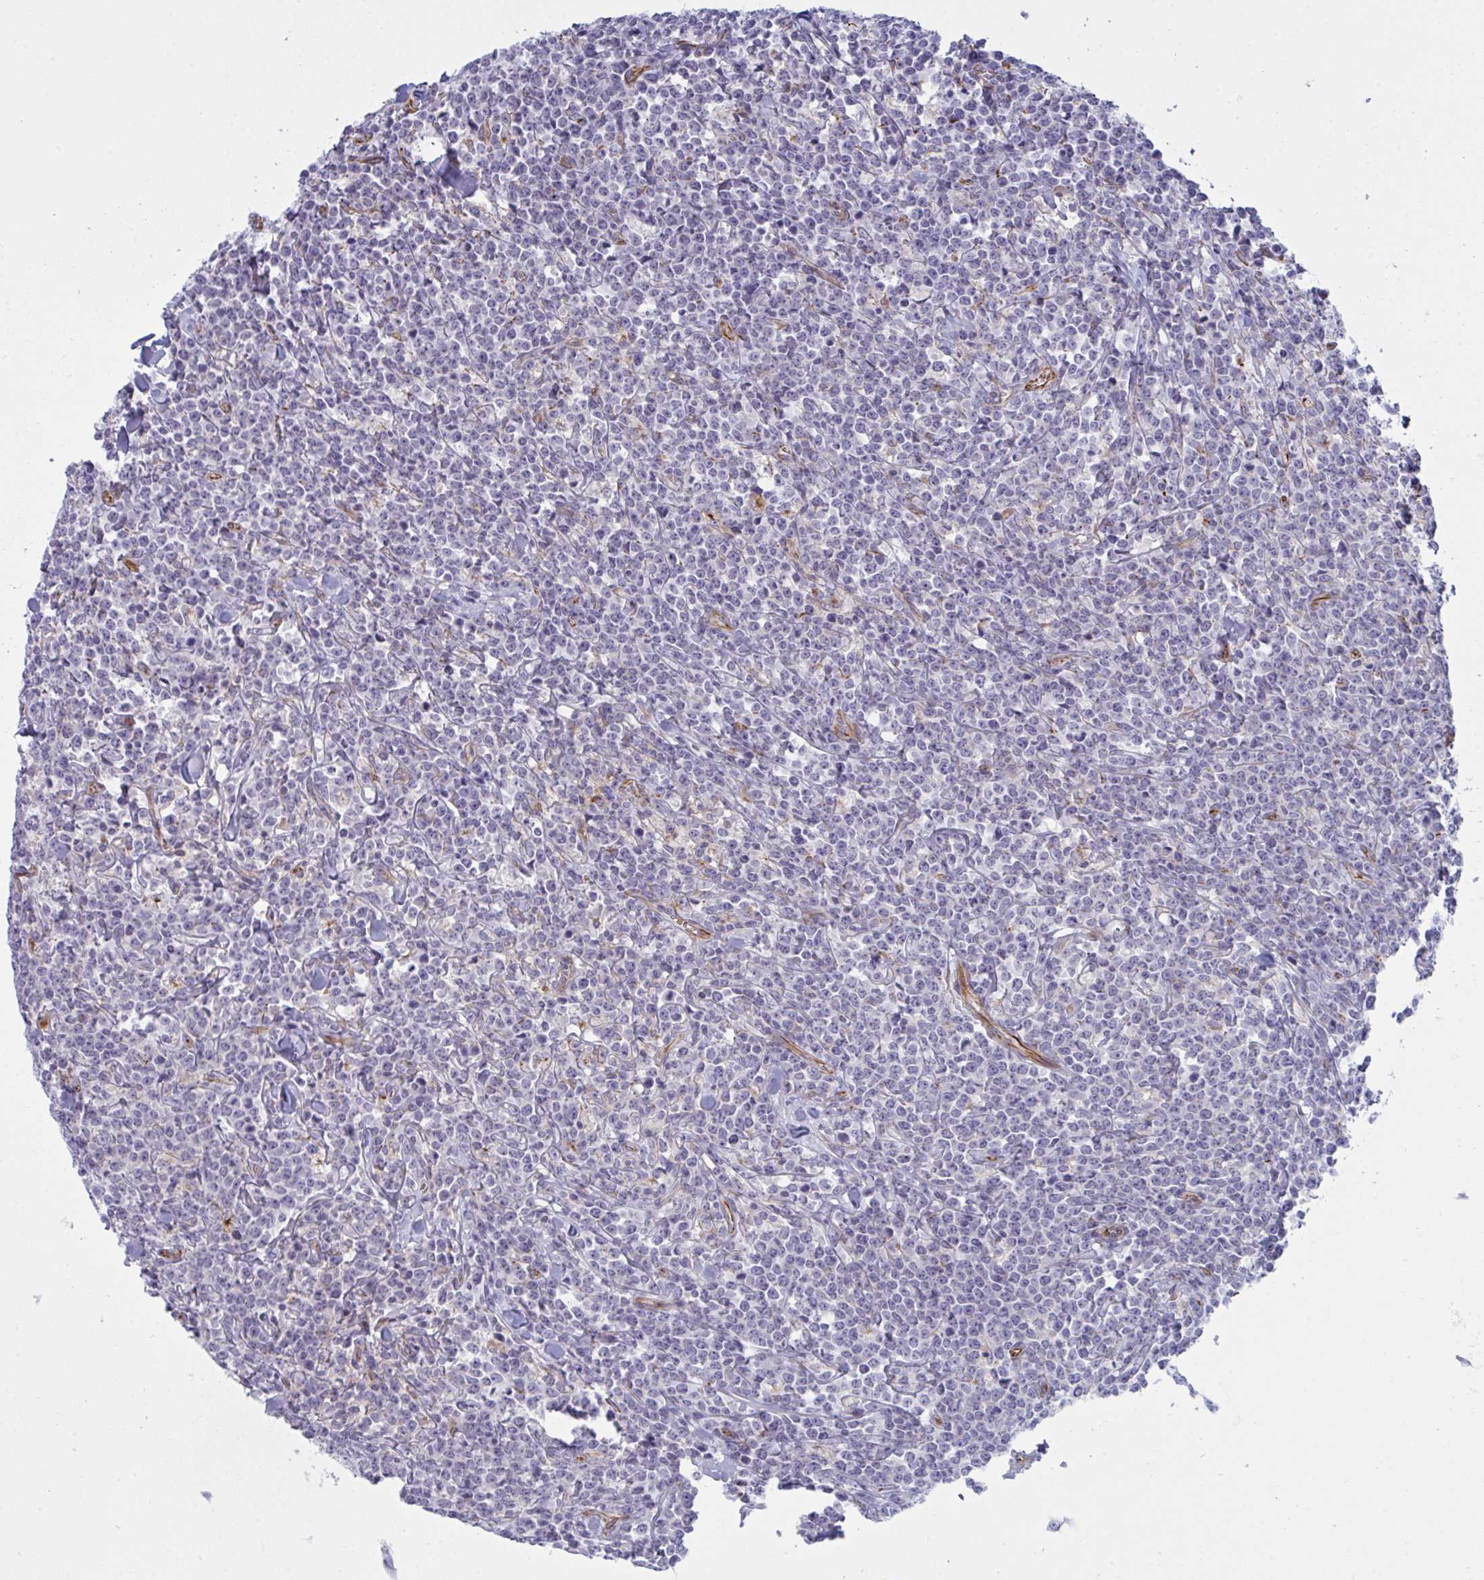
{"staining": {"intensity": "negative", "quantity": "none", "location": "none"}, "tissue": "lymphoma", "cell_type": "Tumor cells", "image_type": "cancer", "snomed": [{"axis": "morphology", "description": "Malignant lymphoma, non-Hodgkin's type, High grade"}, {"axis": "topography", "description": "Small intestine"}], "caption": "Photomicrograph shows no protein positivity in tumor cells of lymphoma tissue.", "gene": "DCBLD1", "patient": {"sex": "female", "age": 56}}